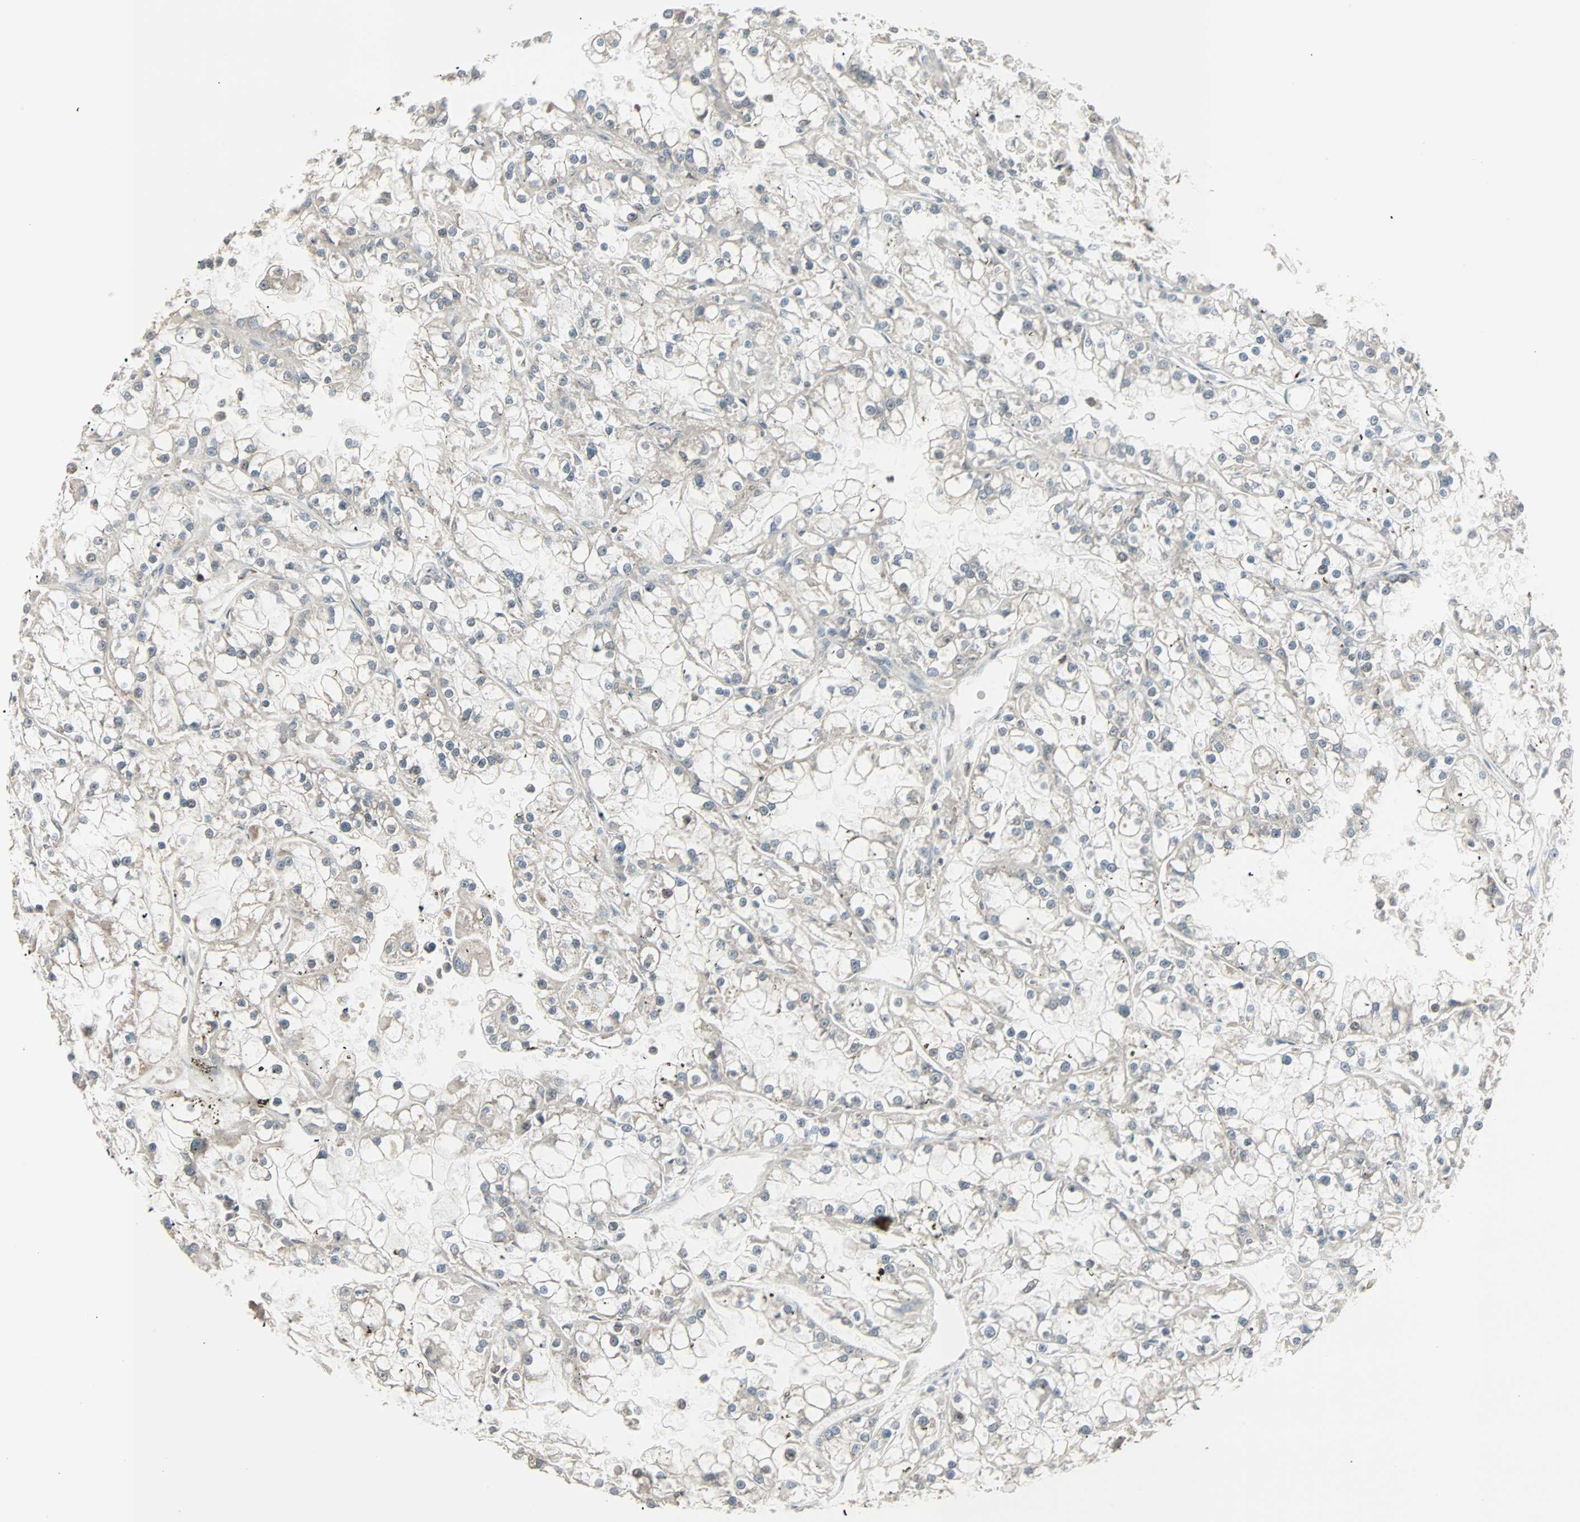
{"staining": {"intensity": "weak", "quantity": ">75%", "location": "cytoplasmic/membranous"}, "tissue": "renal cancer", "cell_type": "Tumor cells", "image_type": "cancer", "snomed": [{"axis": "morphology", "description": "Adenocarcinoma, NOS"}, {"axis": "topography", "description": "Kidney"}], "caption": "Renal adenocarcinoma was stained to show a protein in brown. There is low levels of weak cytoplasmic/membranous positivity in about >75% of tumor cells.", "gene": "KDM4A", "patient": {"sex": "female", "age": 52}}